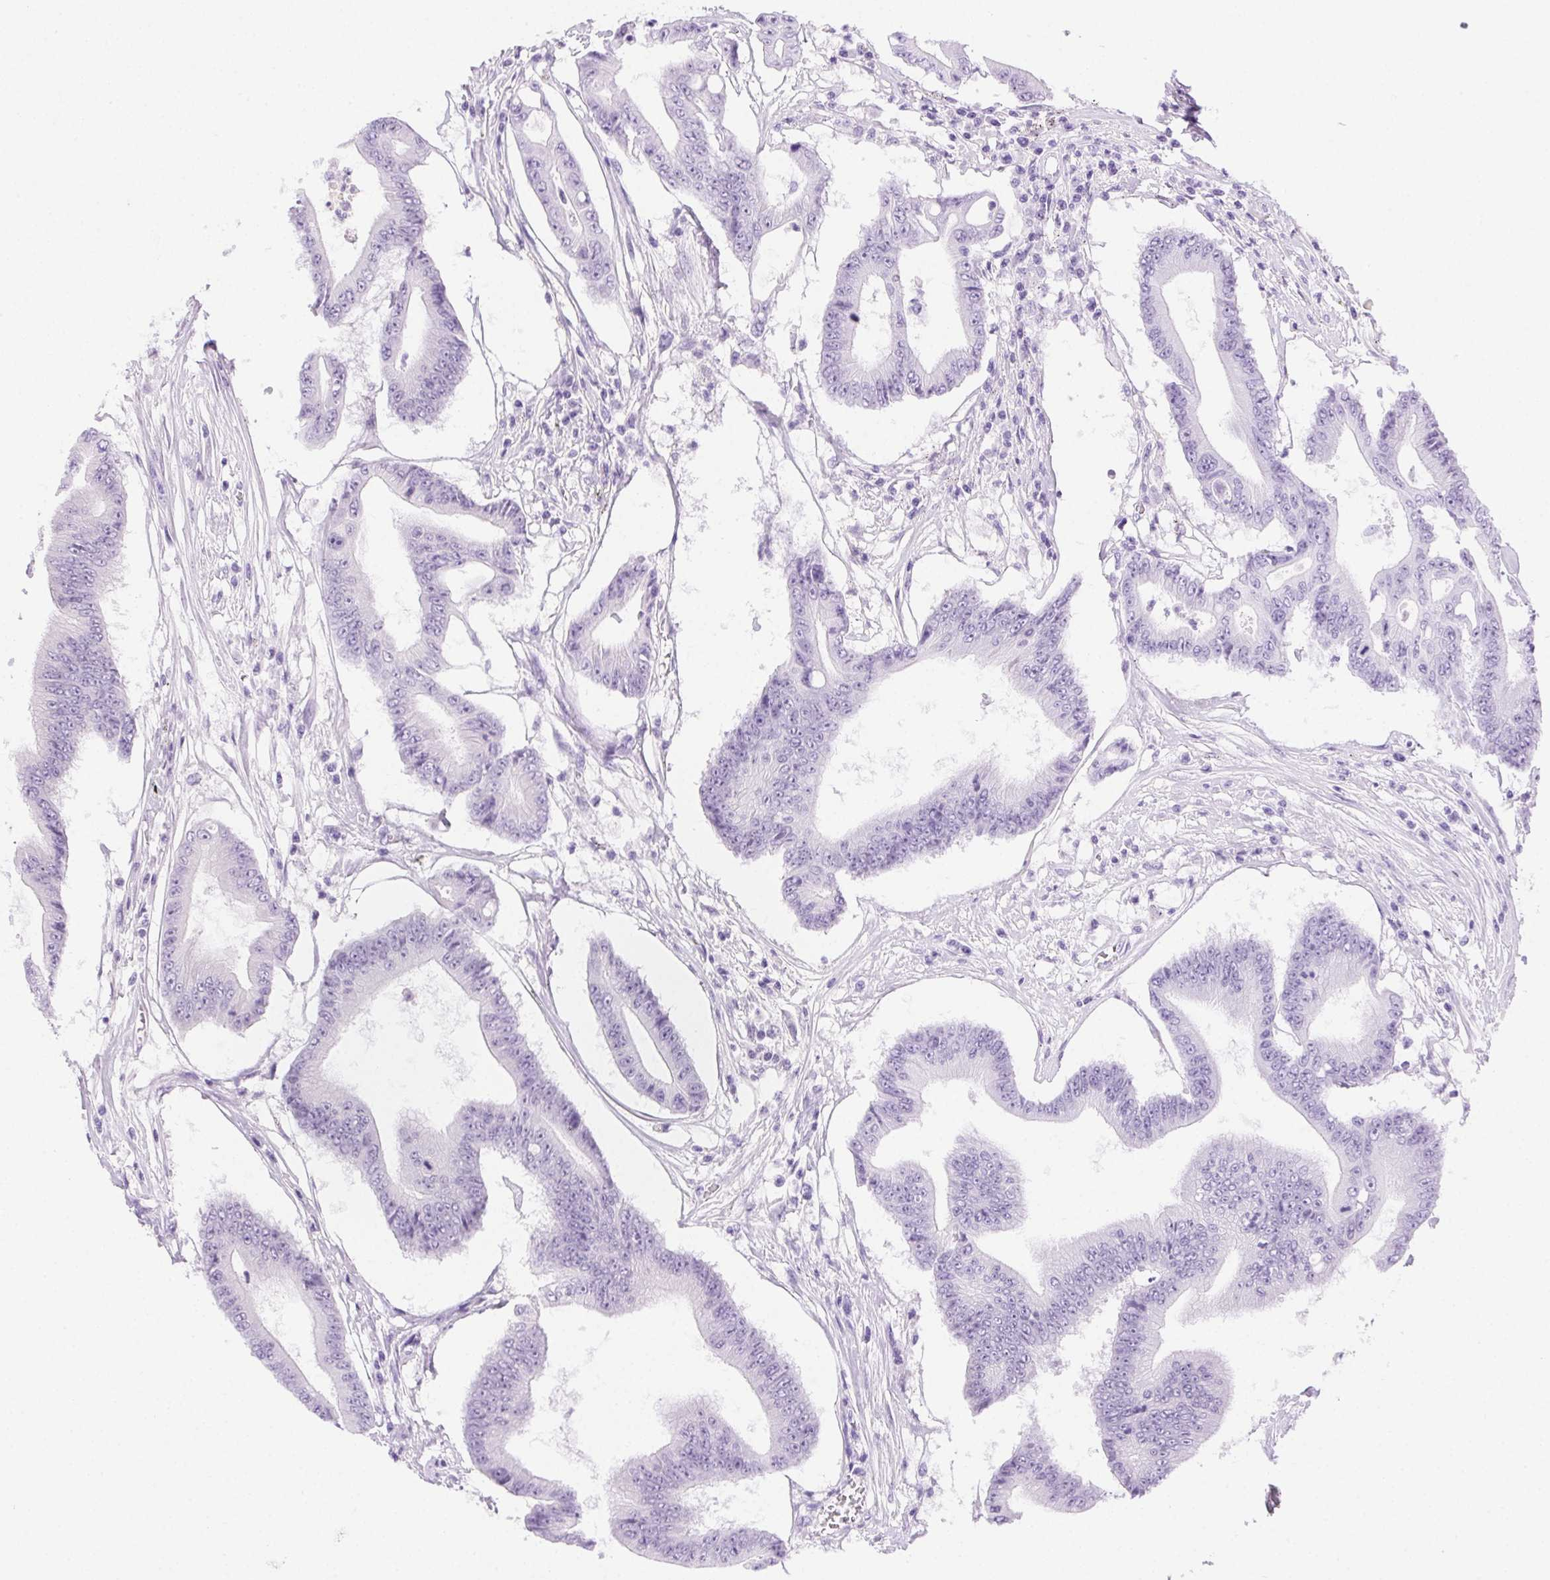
{"staining": {"intensity": "negative", "quantity": "none", "location": "none"}, "tissue": "colorectal cancer", "cell_type": "Tumor cells", "image_type": "cancer", "snomed": [{"axis": "morphology", "description": "Adenocarcinoma, NOS"}, {"axis": "topography", "description": "Rectum"}], "caption": "Human adenocarcinoma (colorectal) stained for a protein using immunohistochemistry exhibits no positivity in tumor cells.", "gene": "CLDN10", "patient": {"sex": "male", "age": 54}}